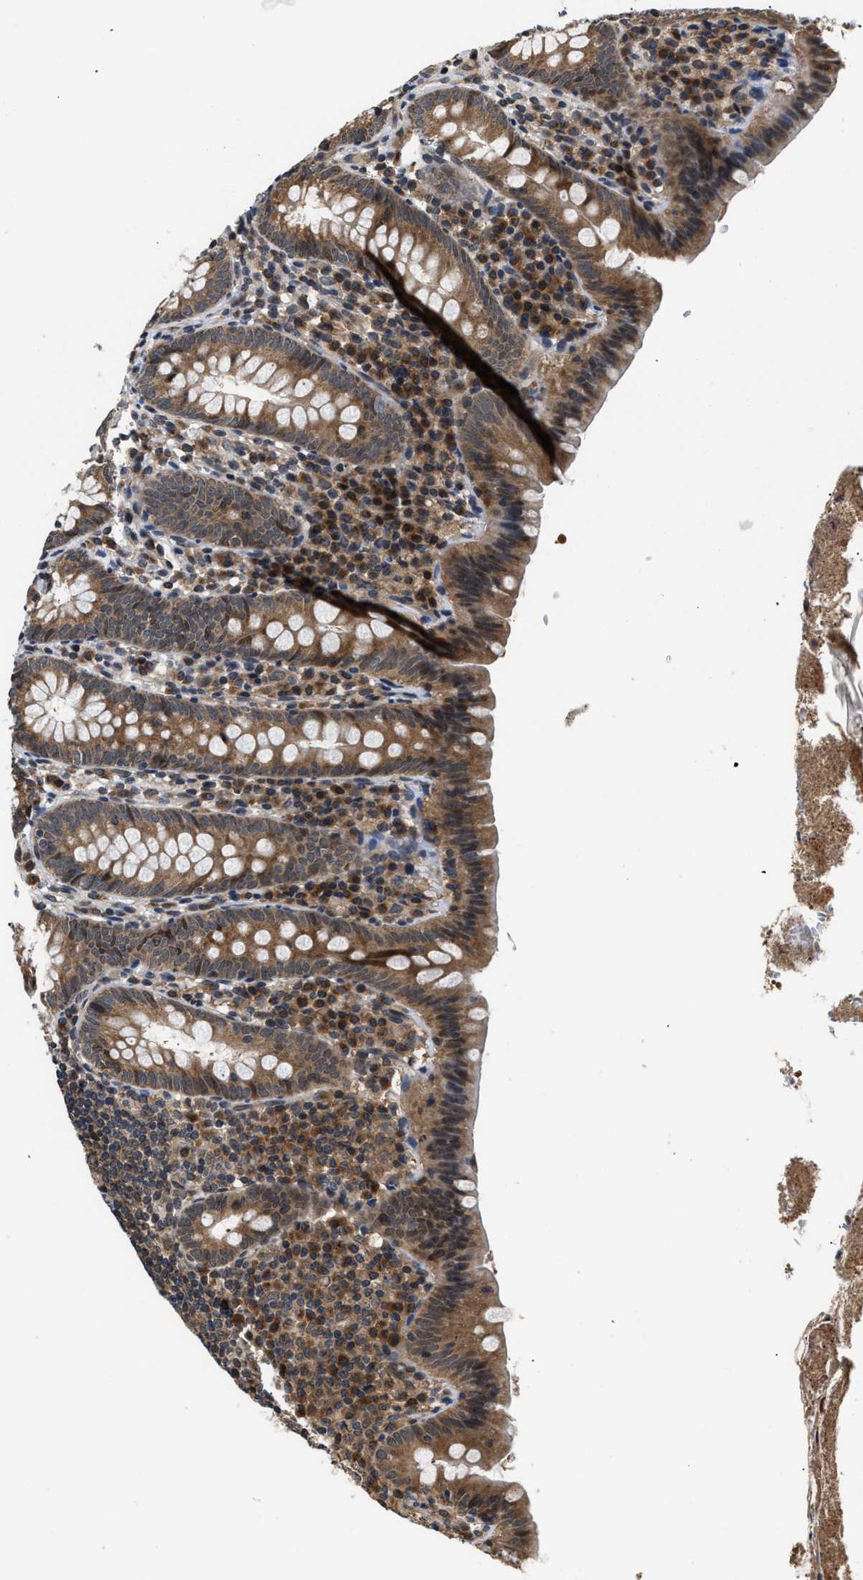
{"staining": {"intensity": "moderate", "quantity": ">75%", "location": "cytoplasmic/membranous"}, "tissue": "appendix", "cell_type": "Glandular cells", "image_type": "normal", "snomed": [{"axis": "morphology", "description": "Normal tissue, NOS"}, {"axis": "topography", "description": "Appendix"}], "caption": "IHC photomicrograph of normal human appendix stained for a protein (brown), which displays medium levels of moderate cytoplasmic/membranous positivity in approximately >75% of glandular cells.", "gene": "RAB29", "patient": {"sex": "male", "age": 52}}